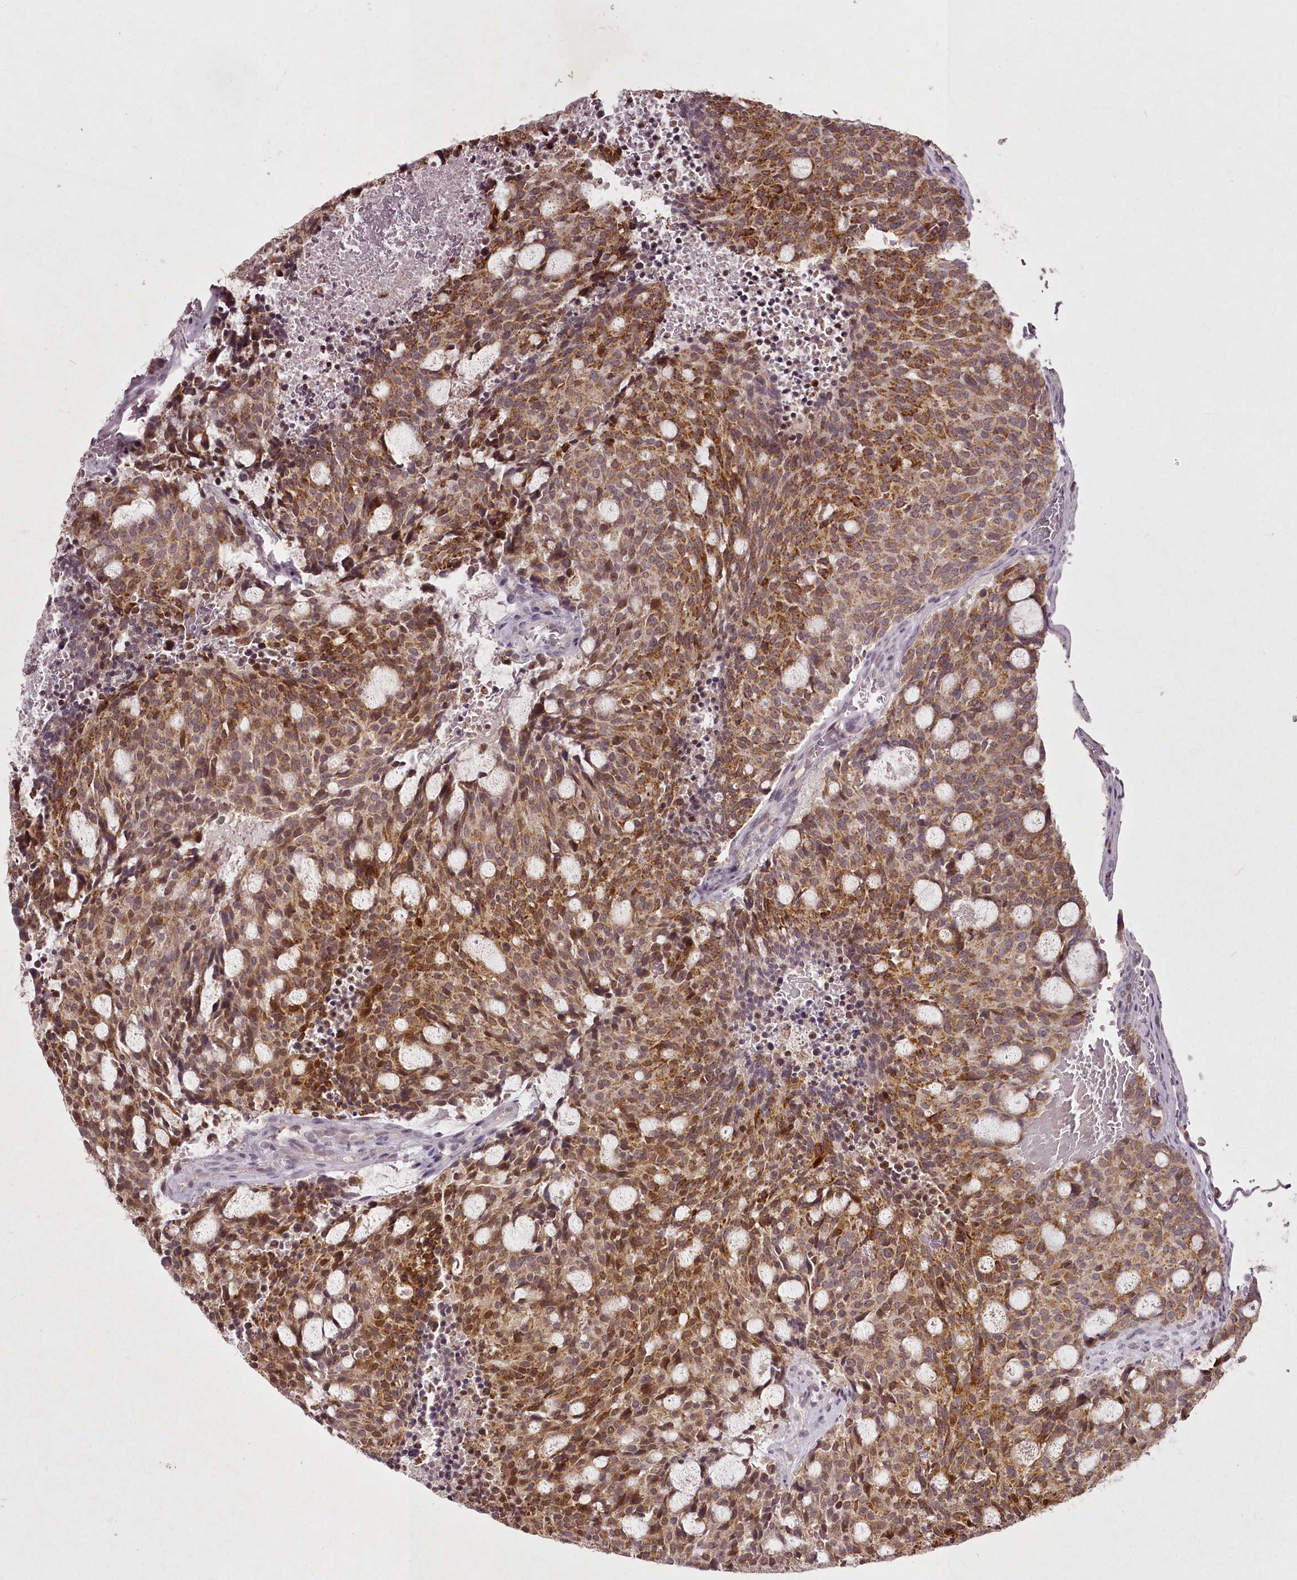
{"staining": {"intensity": "moderate", "quantity": ">75%", "location": "cytoplasmic/membranous,nuclear"}, "tissue": "carcinoid", "cell_type": "Tumor cells", "image_type": "cancer", "snomed": [{"axis": "morphology", "description": "Carcinoid, malignant, NOS"}, {"axis": "topography", "description": "Pancreas"}], "caption": "Moderate cytoplasmic/membranous and nuclear positivity for a protein is seen in approximately >75% of tumor cells of carcinoid using immunohistochemistry (IHC).", "gene": "CHCHD2", "patient": {"sex": "female", "age": 54}}